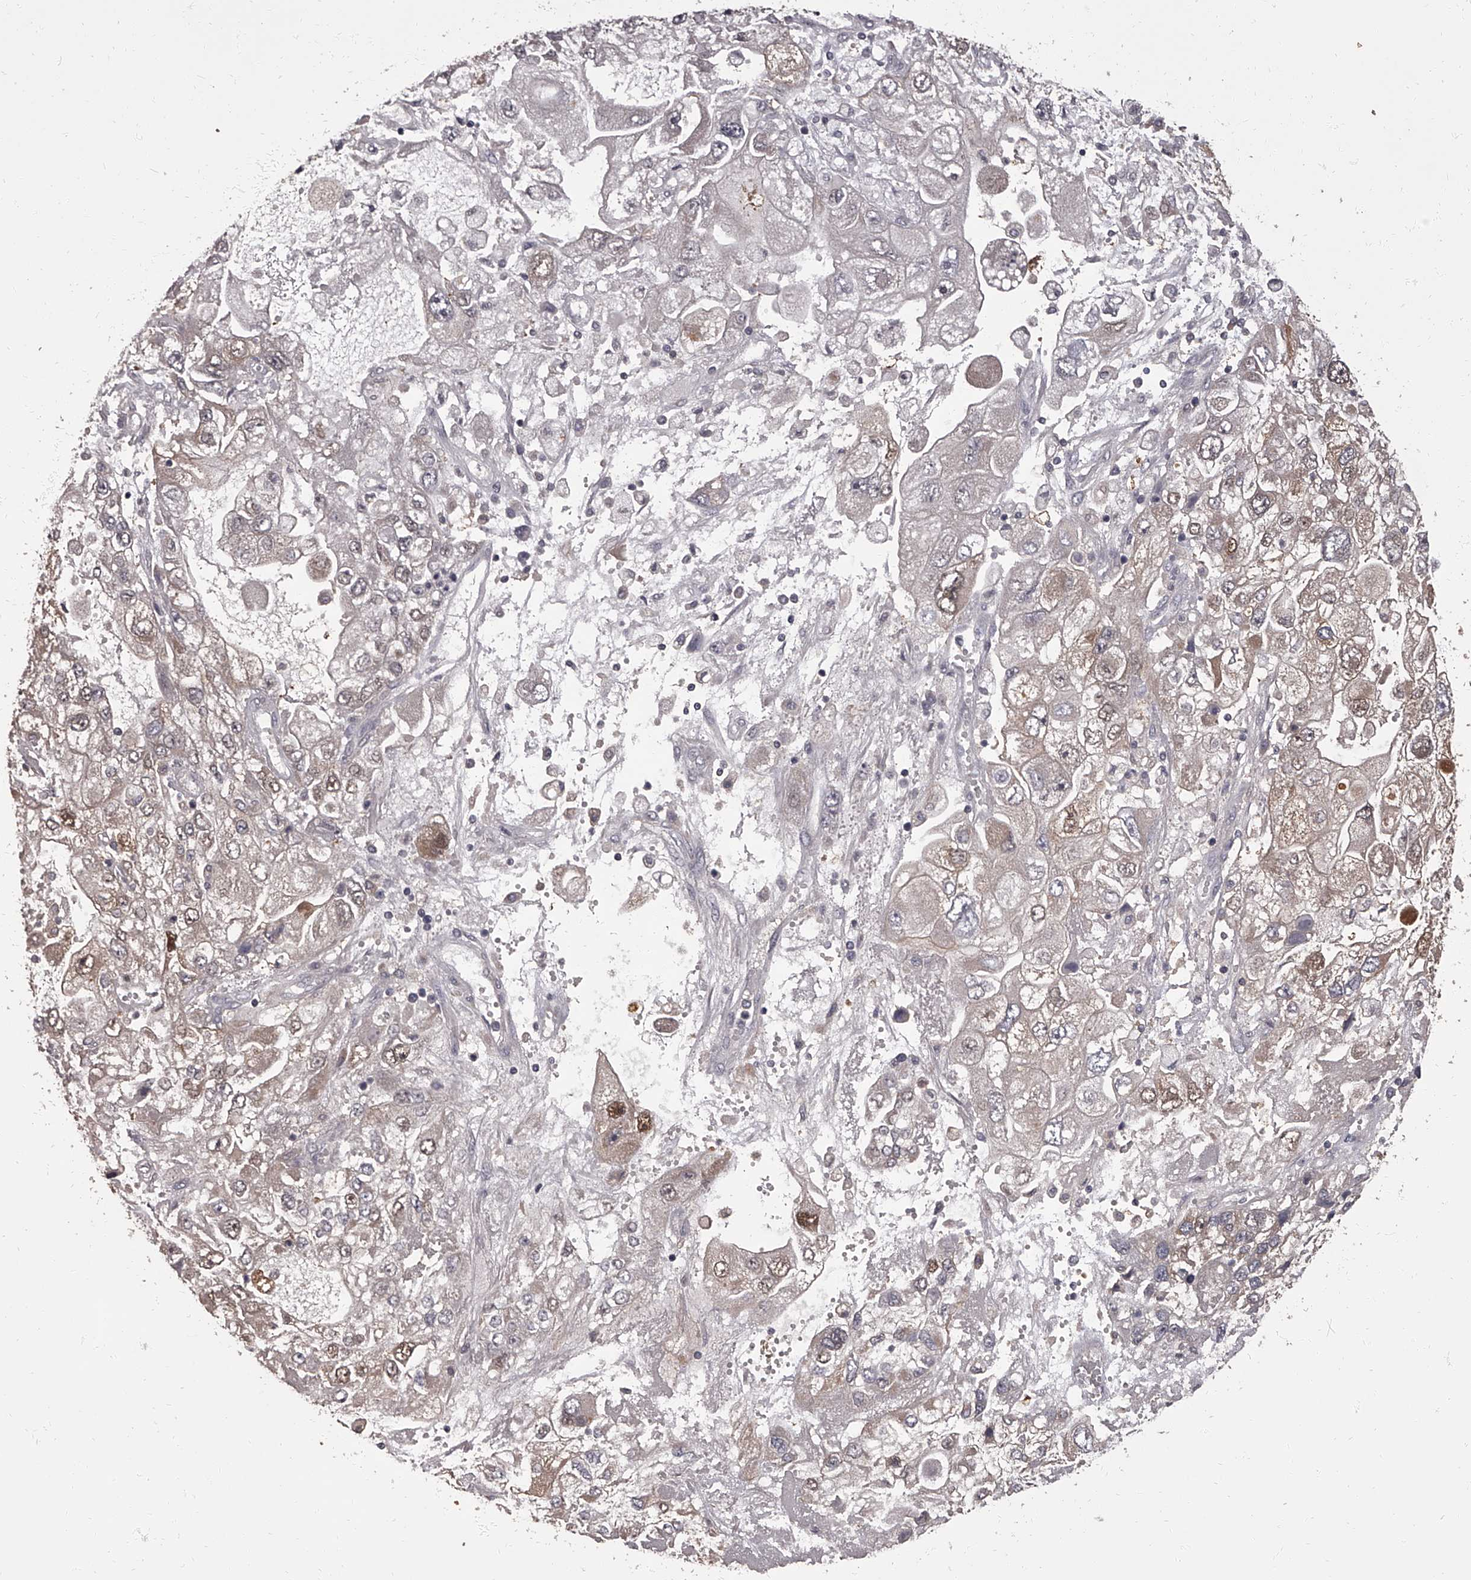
{"staining": {"intensity": "moderate", "quantity": "25%-75%", "location": "cytoplasmic/membranous,nuclear"}, "tissue": "endometrial cancer", "cell_type": "Tumor cells", "image_type": "cancer", "snomed": [{"axis": "morphology", "description": "Adenocarcinoma, NOS"}, {"axis": "topography", "description": "Endometrium"}], "caption": "Adenocarcinoma (endometrial) tissue demonstrates moderate cytoplasmic/membranous and nuclear positivity in about 25%-75% of tumor cells", "gene": "APEH", "patient": {"sex": "female", "age": 49}}